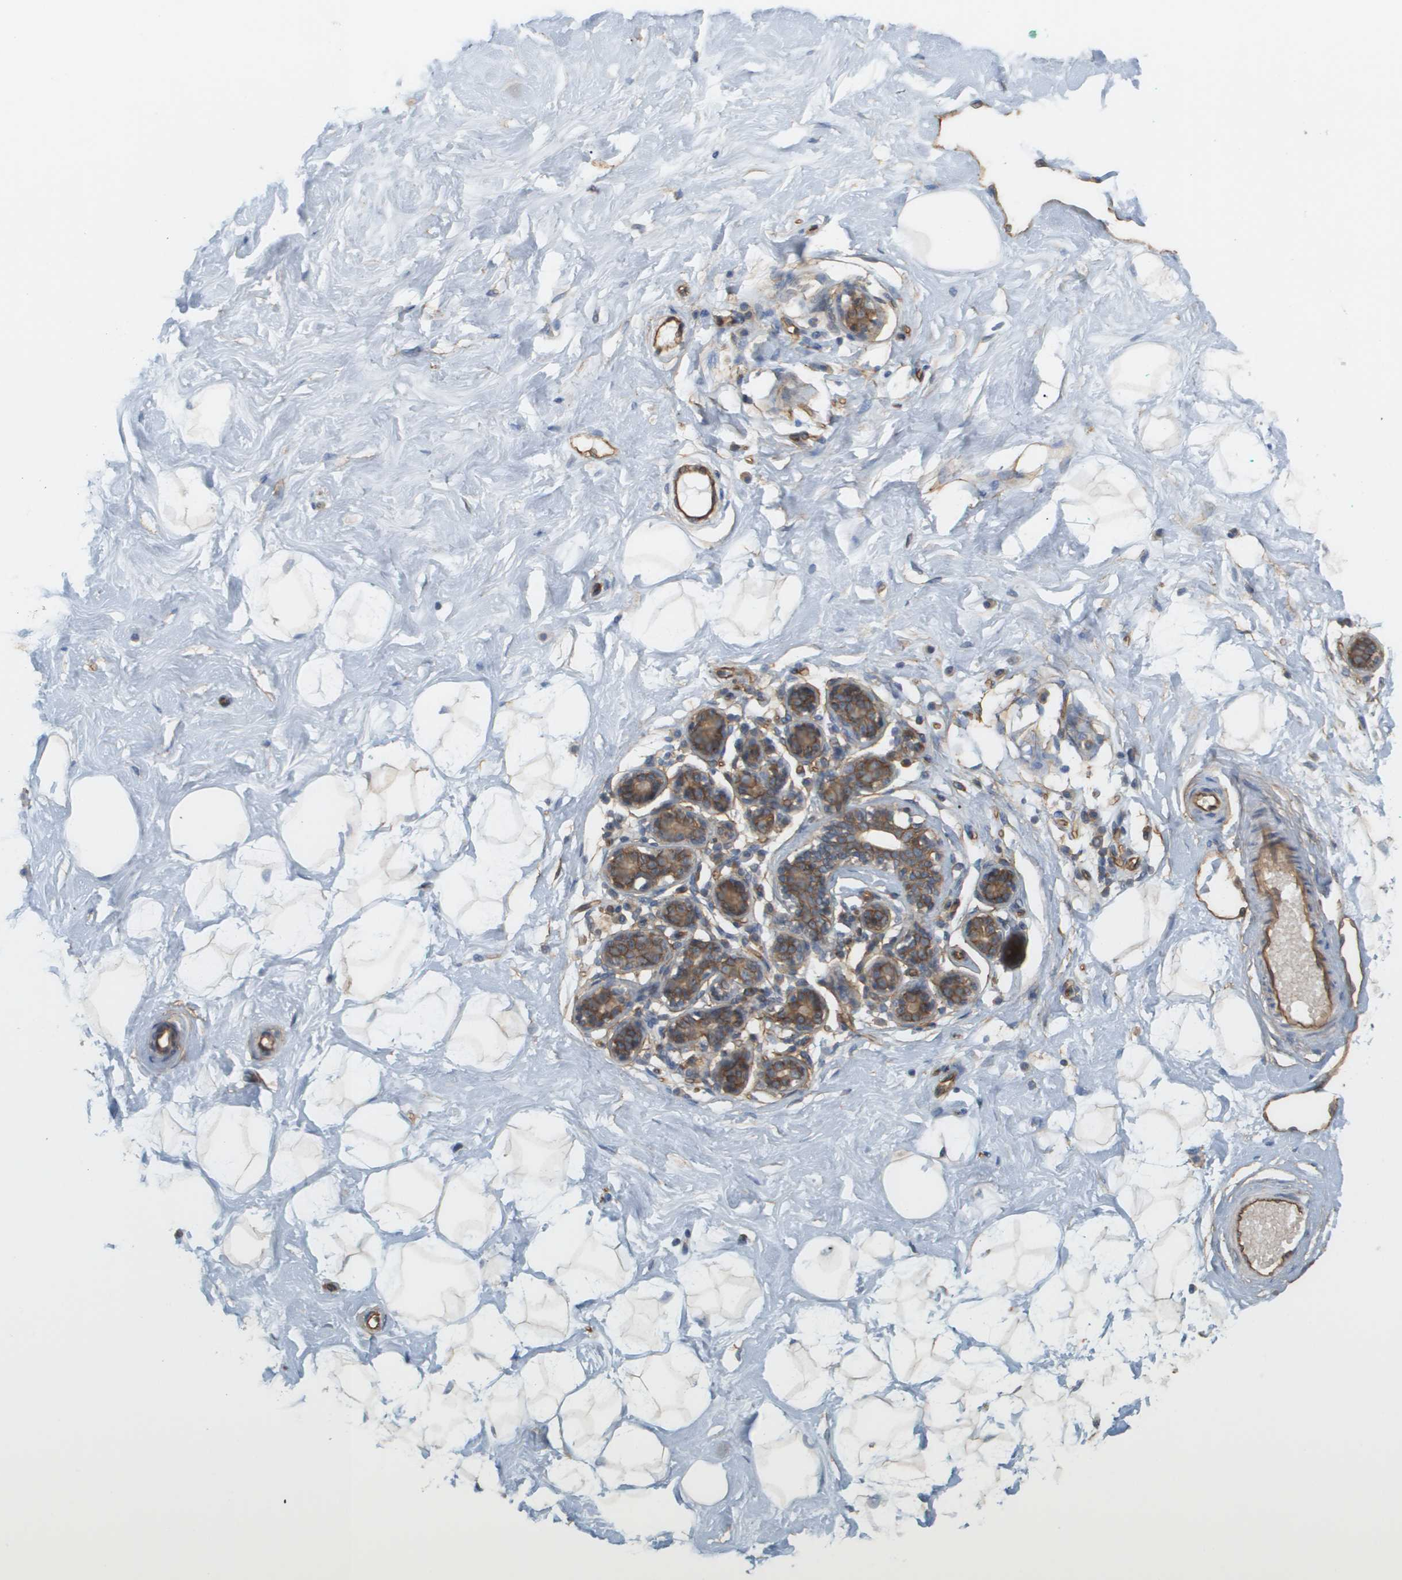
{"staining": {"intensity": "weak", "quantity": ">75%", "location": "cytoplasmic/membranous"}, "tissue": "breast", "cell_type": "Adipocytes", "image_type": "normal", "snomed": [{"axis": "morphology", "description": "Normal tissue, NOS"}, {"axis": "topography", "description": "Breast"}], "caption": "High-magnification brightfield microscopy of unremarkable breast stained with DAB (brown) and counterstained with hematoxylin (blue). adipocytes exhibit weak cytoplasmic/membranous positivity is present in approximately>75% of cells.", "gene": "SGMS2", "patient": {"sex": "female", "age": 23}}